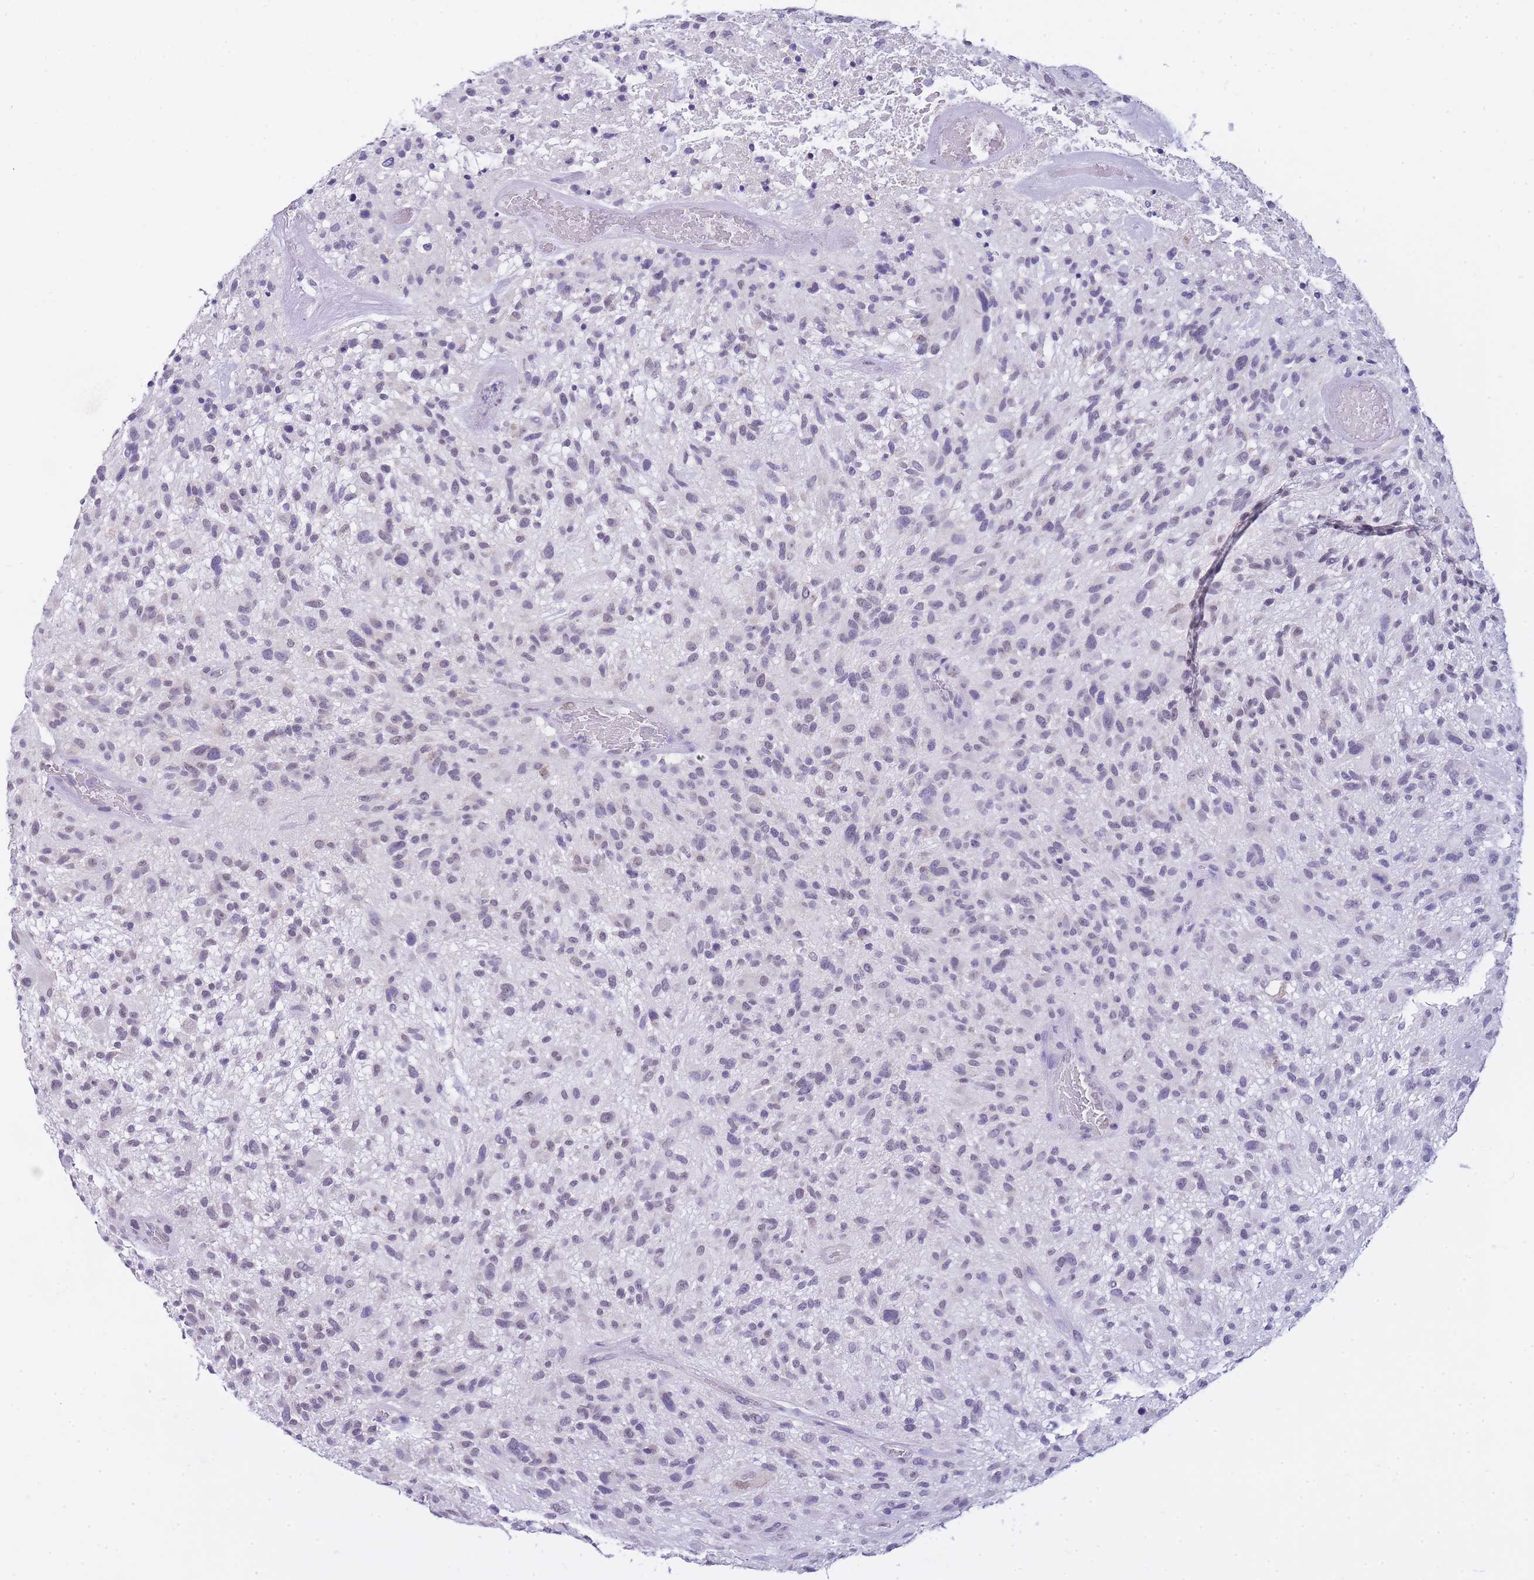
{"staining": {"intensity": "negative", "quantity": "none", "location": "none"}, "tissue": "glioma", "cell_type": "Tumor cells", "image_type": "cancer", "snomed": [{"axis": "morphology", "description": "Glioma, malignant, High grade"}, {"axis": "topography", "description": "Brain"}], "caption": "This image is of malignant high-grade glioma stained with immunohistochemistry to label a protein in brown with the nuclei are counter-stained blue. There is no staining in tumor cells. (DAB IHC, high magnification).", "gene": "FRAT2", "patient": {"sex": "male", "age": 47}}